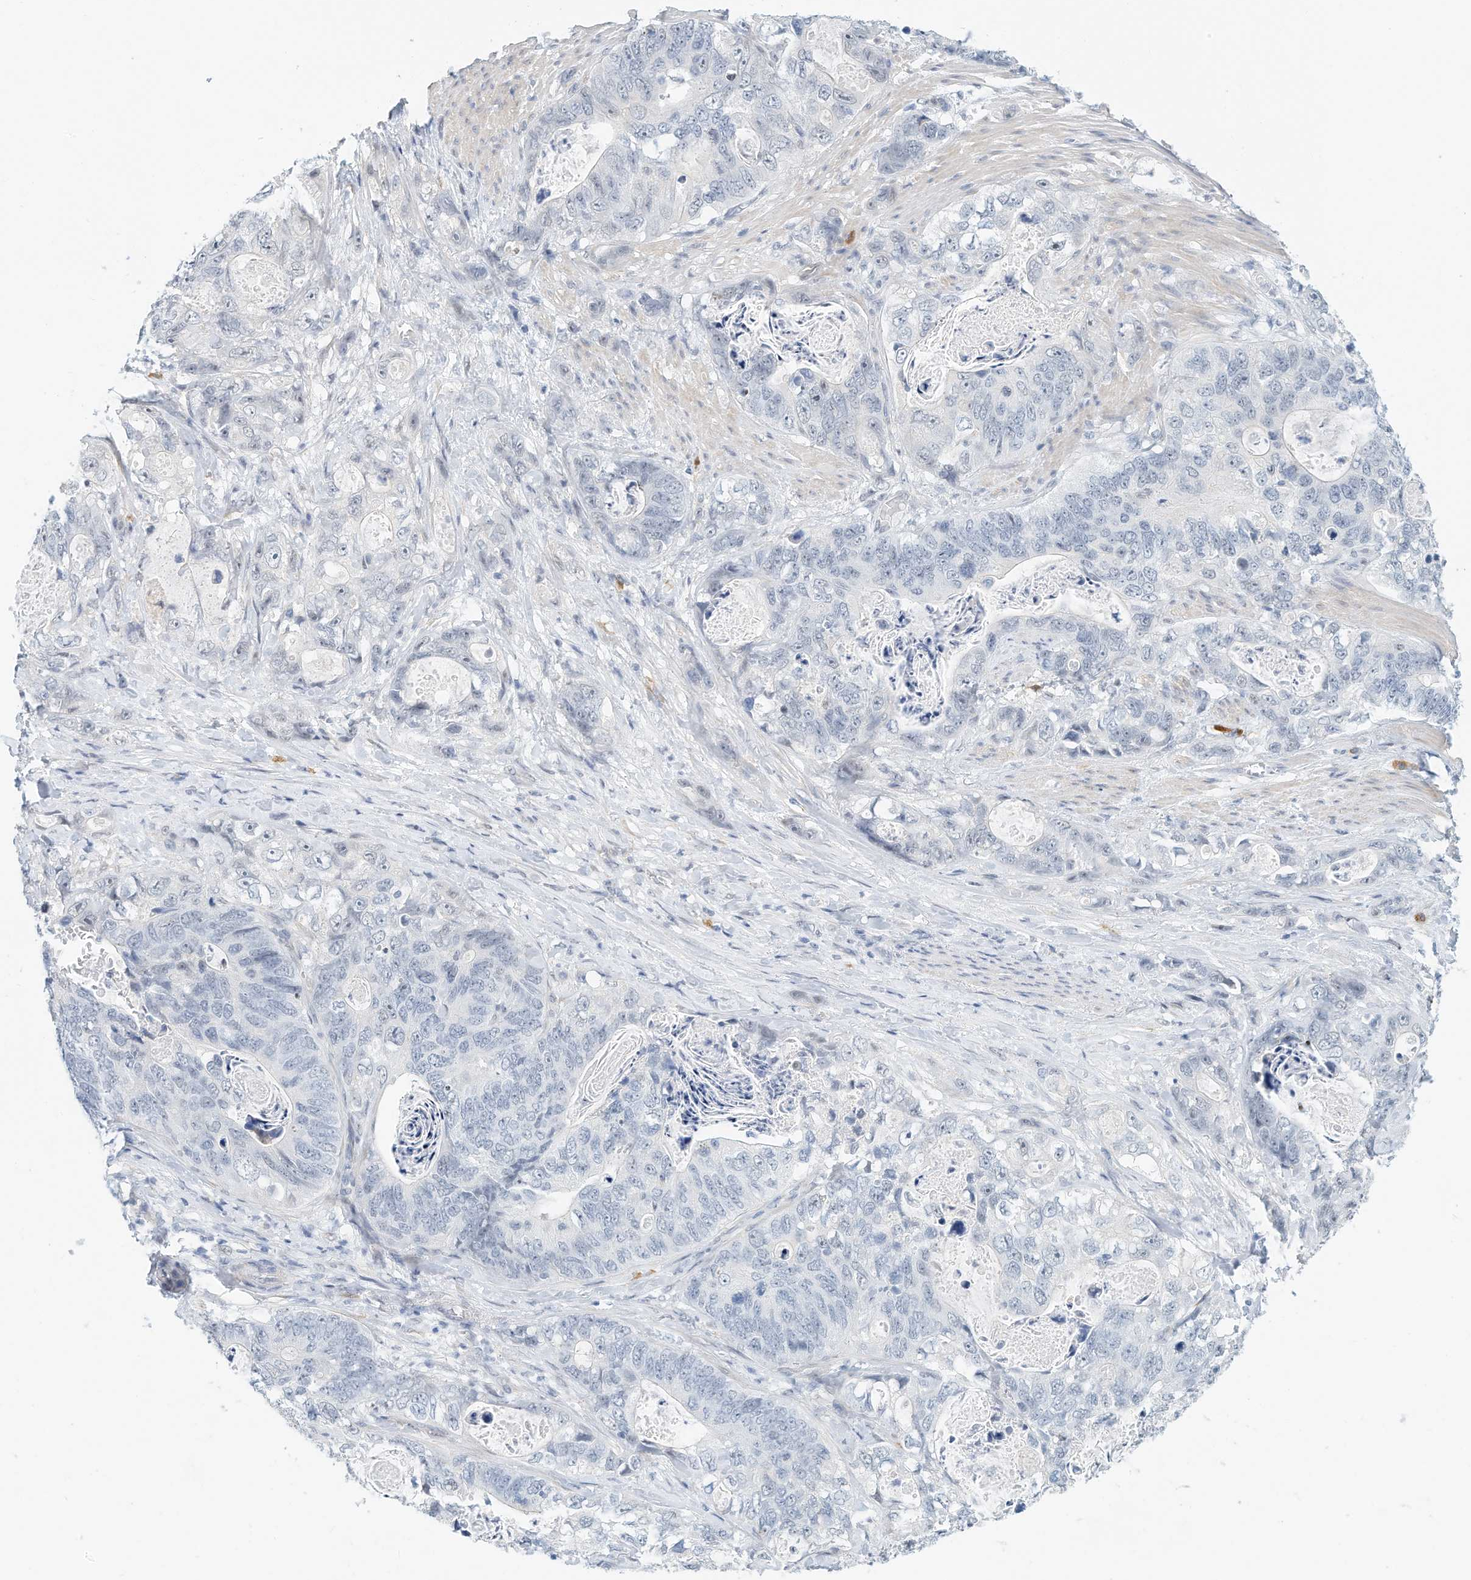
{"staining": {"intensity": "negative", "quantity": "none", "location": "none"}, "tissue": "stomach cancer", "cell_type": "Tumor cells", "image_type": "cancer", "snomed": [{"axis": "morphology", "description": "Normal tissue, NOS"}, {"axis": "morphology", "description": "Adenocarcinoma, NOS"}, {"axis": "topography", "description": "Stomach"}], "caption": "Human stomach cancer stained for a protein using IHC reveals no staining in tumor cells.", "gene": "ARHGAP28", "patient": {"sex": "female", "age": 89}}